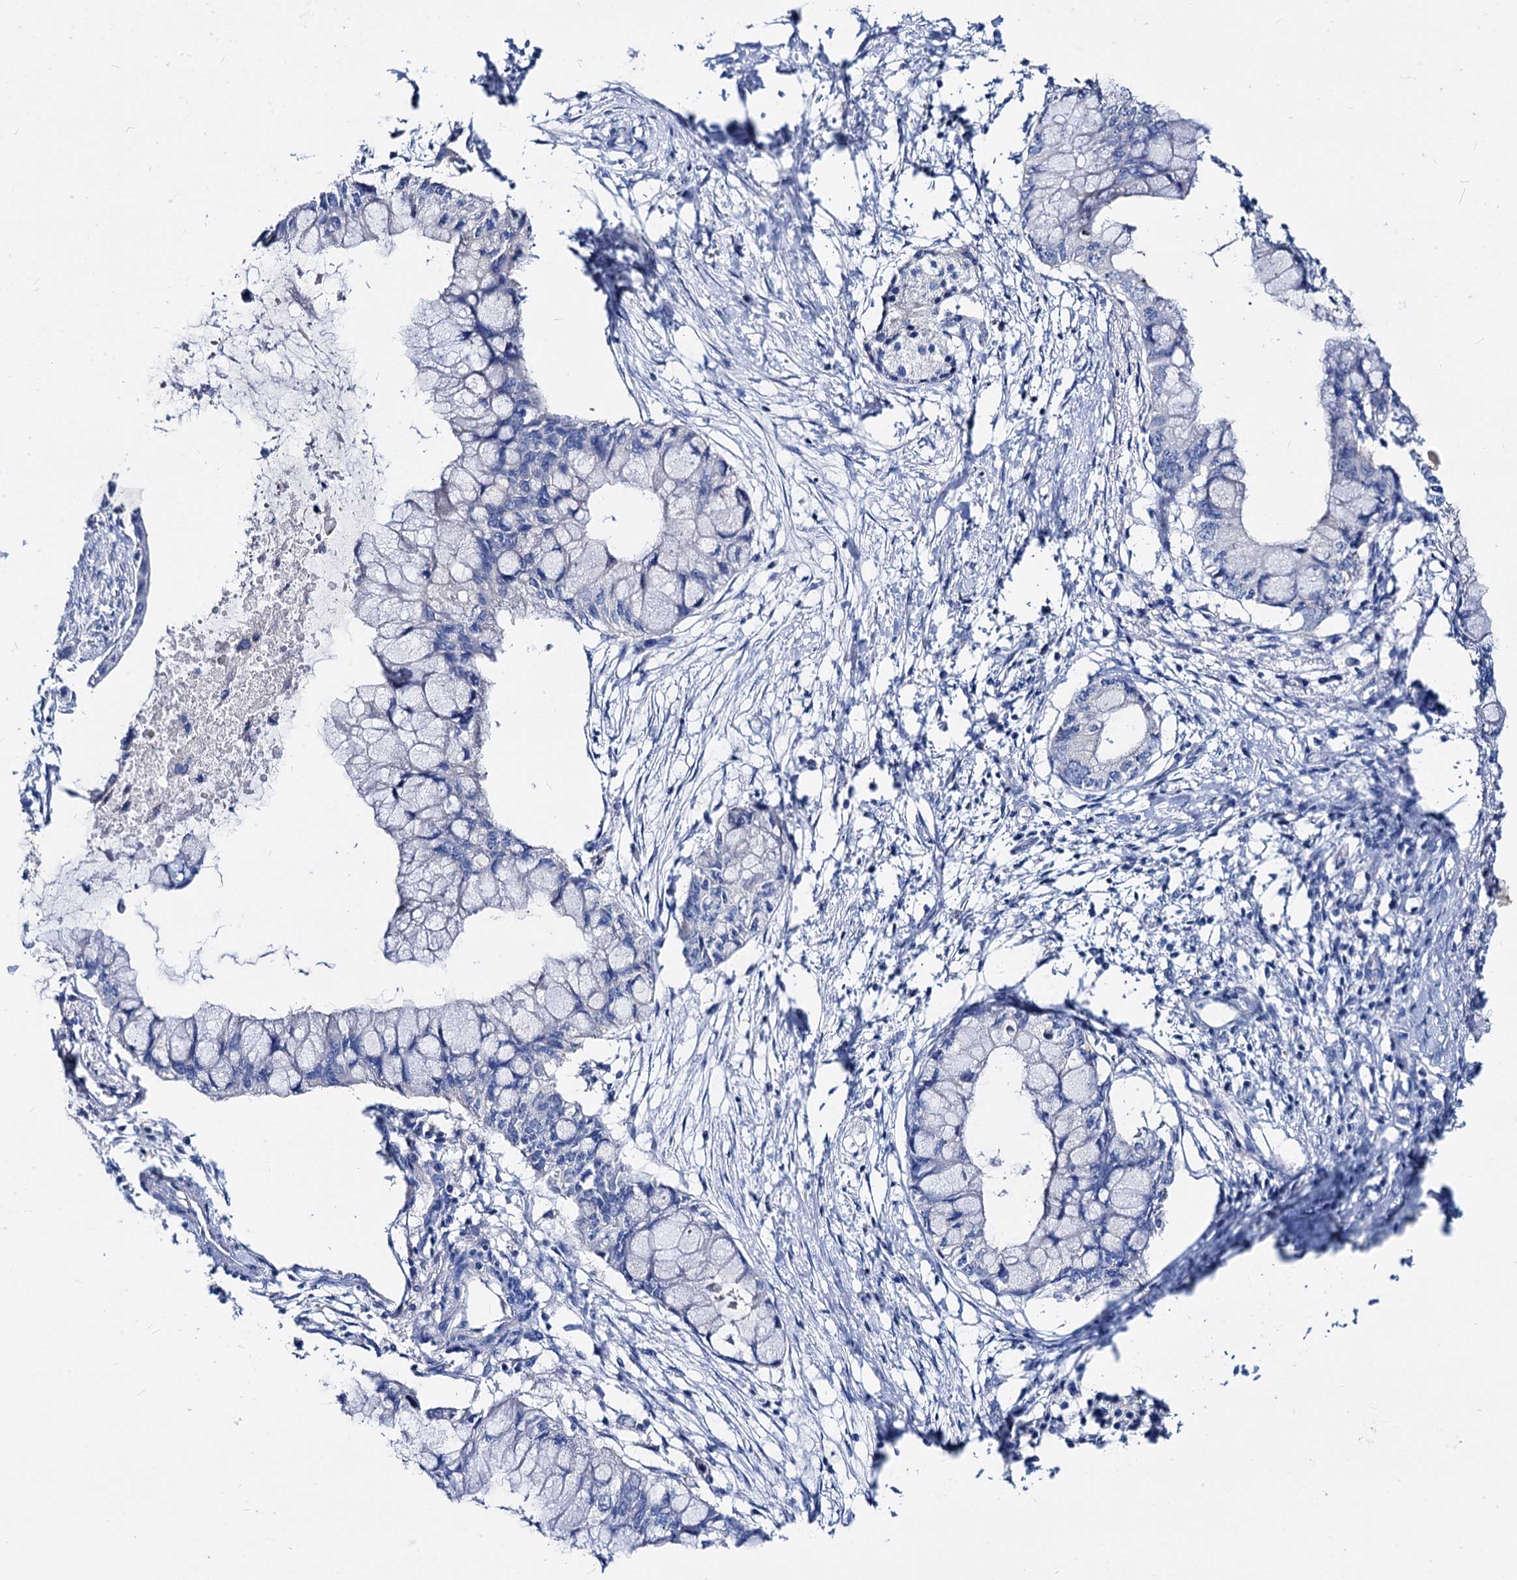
{"staining": {"intensity": "negative", "quantity": "none", "location": "none"}, "tissue": "pancreatic cancer", "cell_type": "Tumor cells", "image_type": "cancer", "snomed": [{"axis": "morphology", "description": "Adenocarcinoma, NOS"}, {"axis": "topography", "description": "Pancreas"}], "caption": "An immunohistochemistry (IHC) histopathology image of pancreatic cancer is shown. There is no staining in tumor cells of pancreatic cancer.", "gene": "DYDC2", "patient": {"sex": "male", "age": 48}}